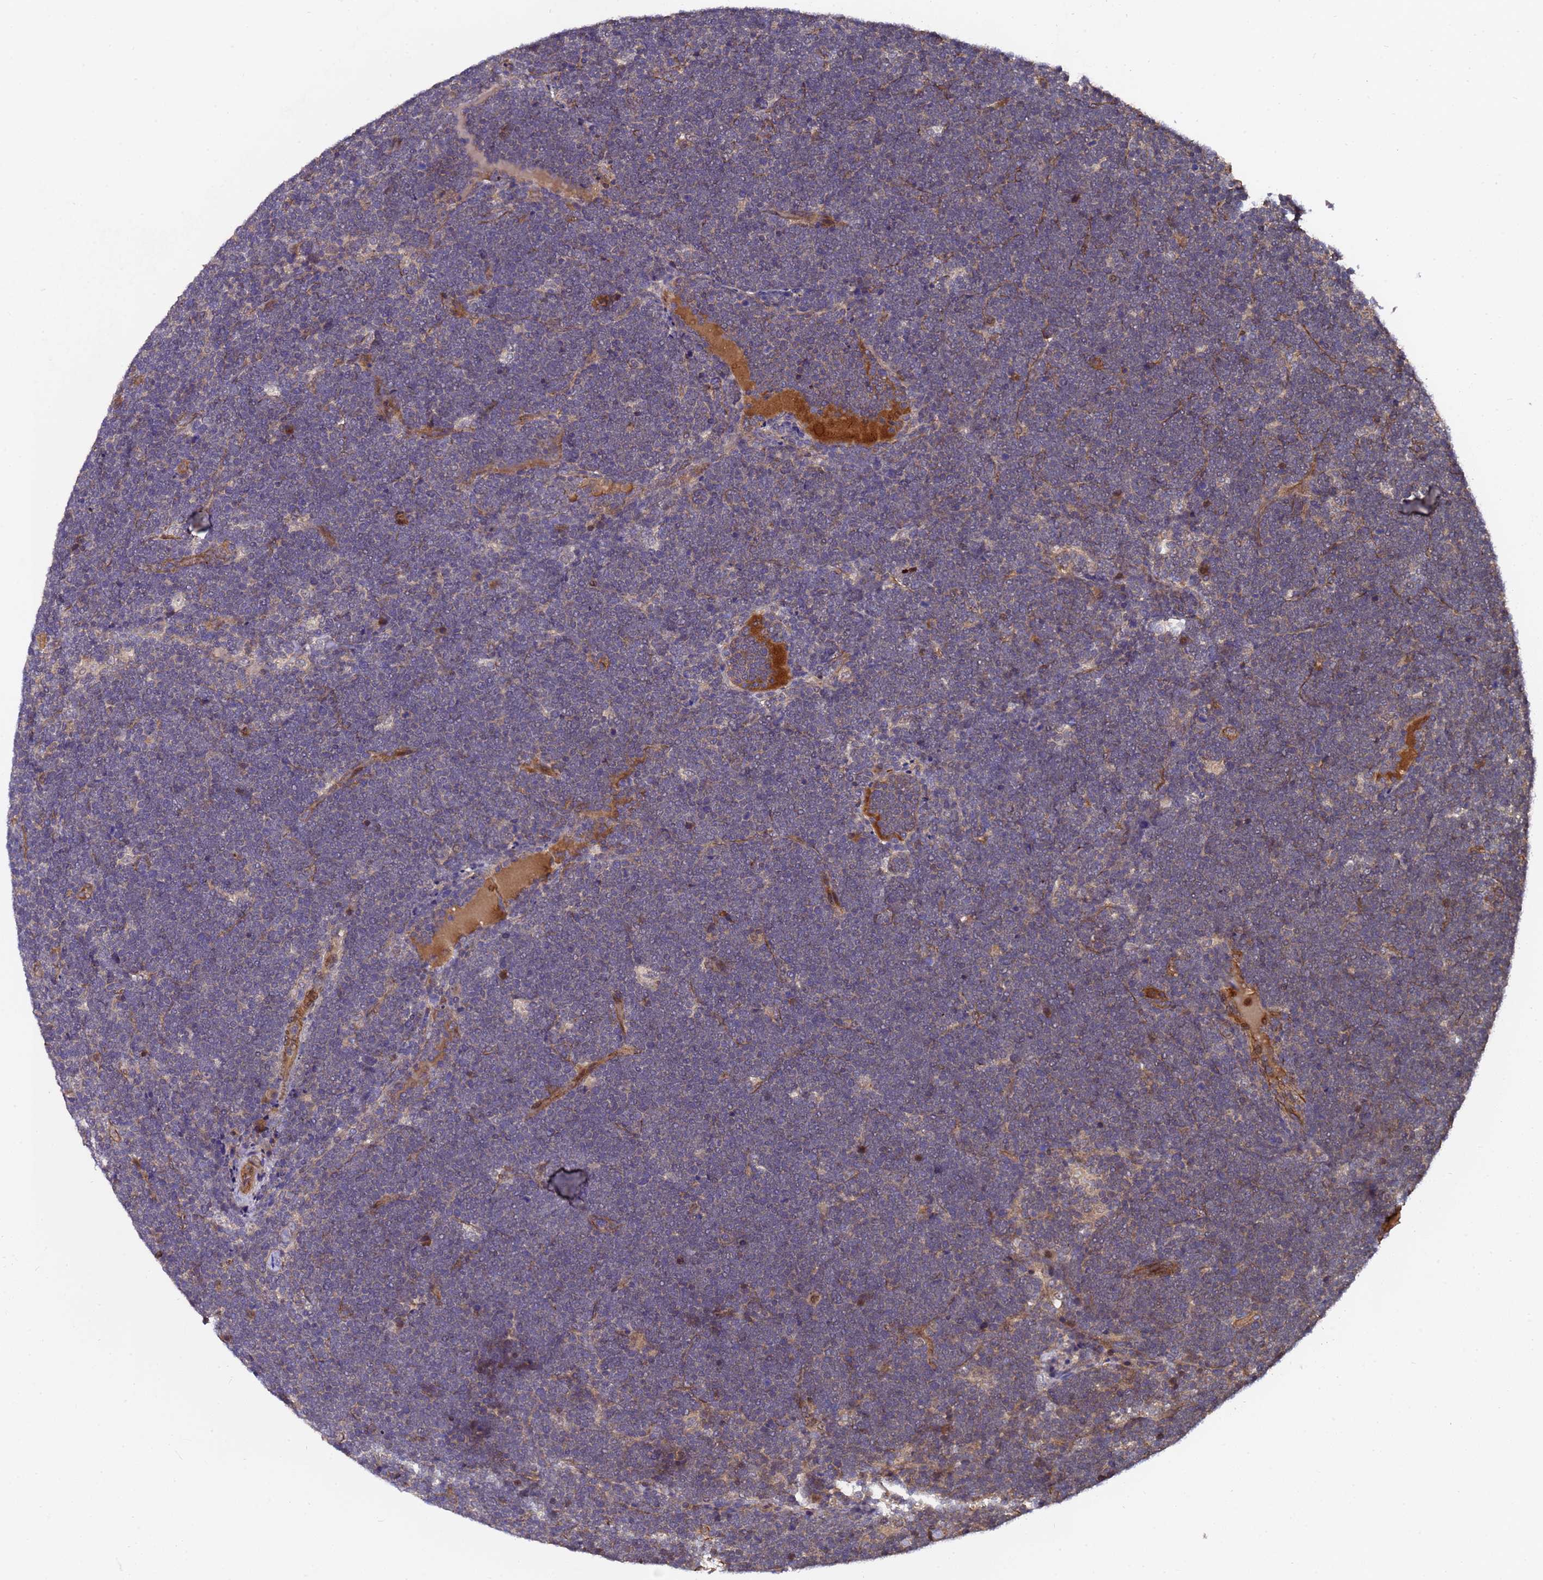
{"staining": {"intensity": "negative", "quantity": "none", "location": "none"}, "tissue": "lymphoma", "cell_type": "Tumor cells", "image_type": "cancer", "snomed": [{"axis": "morphology", "description": "Malignant lymphoma, non-Hodgkin's type, High grade"}, {"axis": "topography", "description": "Lymph node"}], "caption": "DAB immunohistochemical staining of human malignant lymphoma, non-Hodgkin's type (high-grade) demonstrates no significant positivity in tumor cells.", "gene": "GSTCD", "patient": {"sex": "male", "age": 13}}